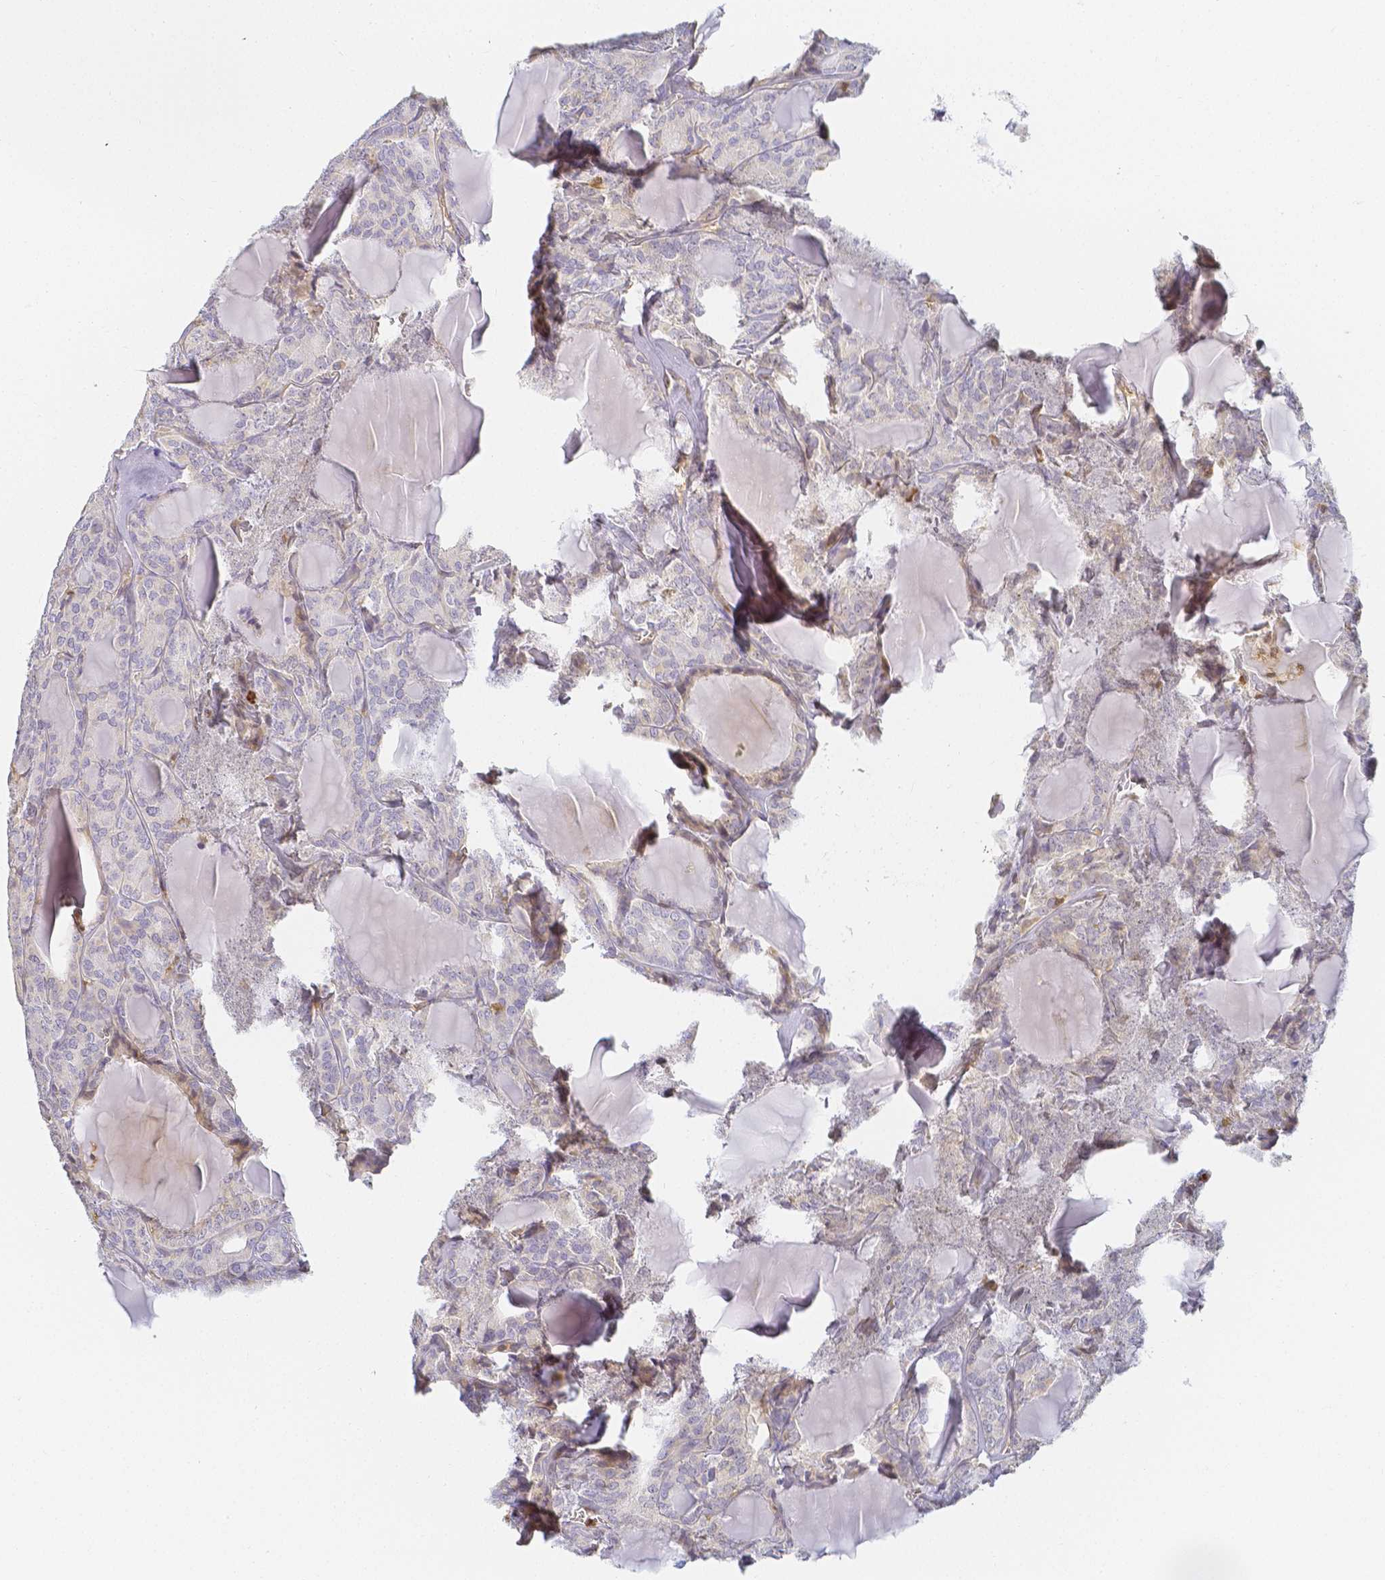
{"staining": {"intensity": "negative", "quantity": "none", "location": "none"}, "tissue": "thyroid cancer", "cell_type": "Tumor cells", "image_type": "cancer", "snomed": [{"axis": "morphology", "description": "Follicular adenoma carcinoma, NOS"}, {"axis": "topography", "description": "Thyroid gland"}], "caption": "Human thyroid cancer stained for a protein using immunohistochemistry (IHC) demonstrates no positivity in tumor cells.", "gene": "KCNH1", "patient": {"sex": "male", "age": 74}}